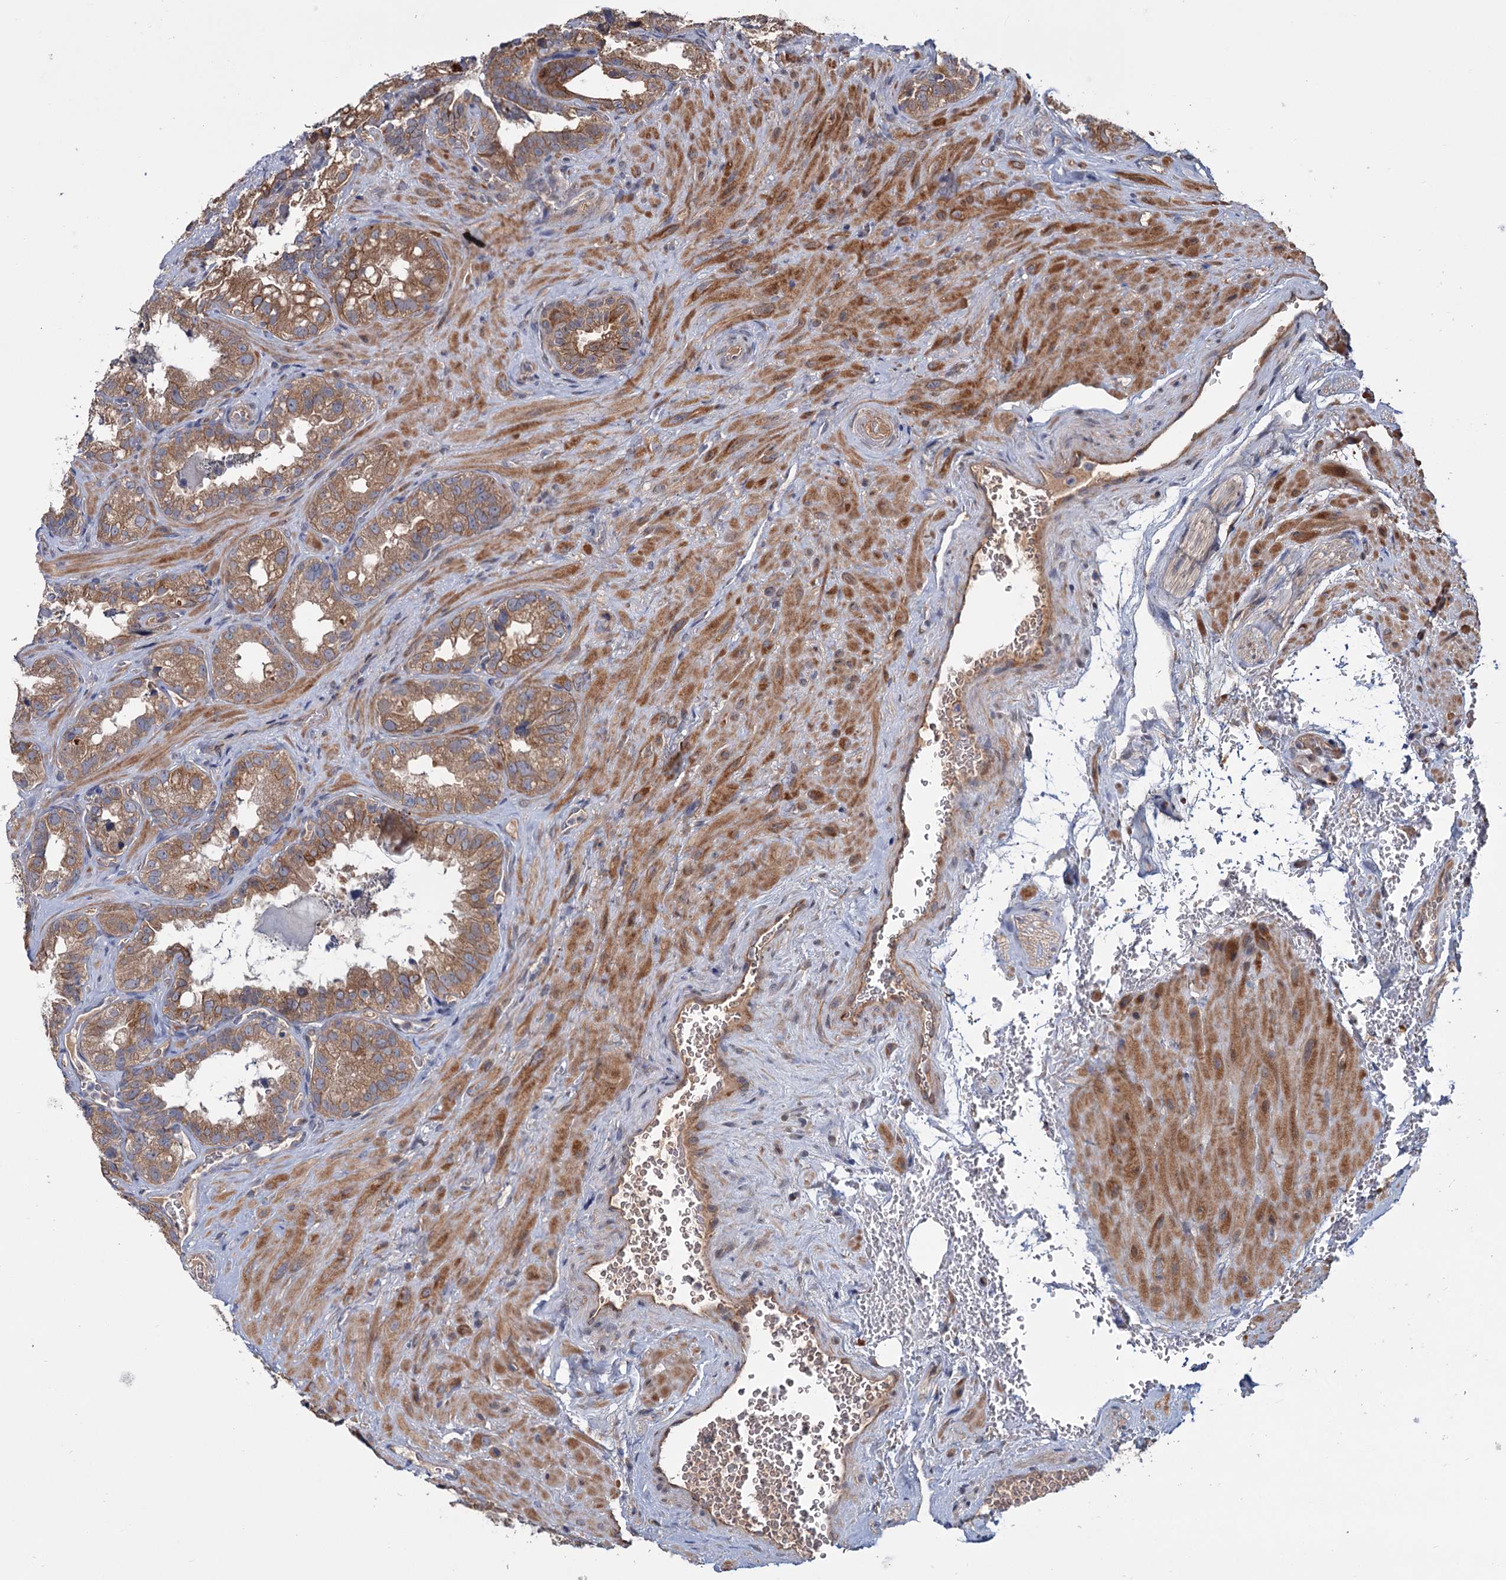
{"staining": {"intensity": "moderate", "quantity": ">75%", "location": "cytoplasmic/membranous"}, "tissue": "seminal vesicle", "cell_type": "Glandular cells", "image_type": "normal", "snomed": [{"axis": "morphology", "description": "Normal tissue, NOS"}, {"axis": "topography", "description": "Seminal veicle"}, {"axis": "topography", "description": "Peripheral nerve tissue"}], "caption": "Normal seminal vesicle was stained to show a protein in brown. There is medium levels of moderate cytoplasmic/membranous staining in approximately >75% of glandular cells.", "gene": "MTRR", "patient": {"sex": "male", "age": 67}}